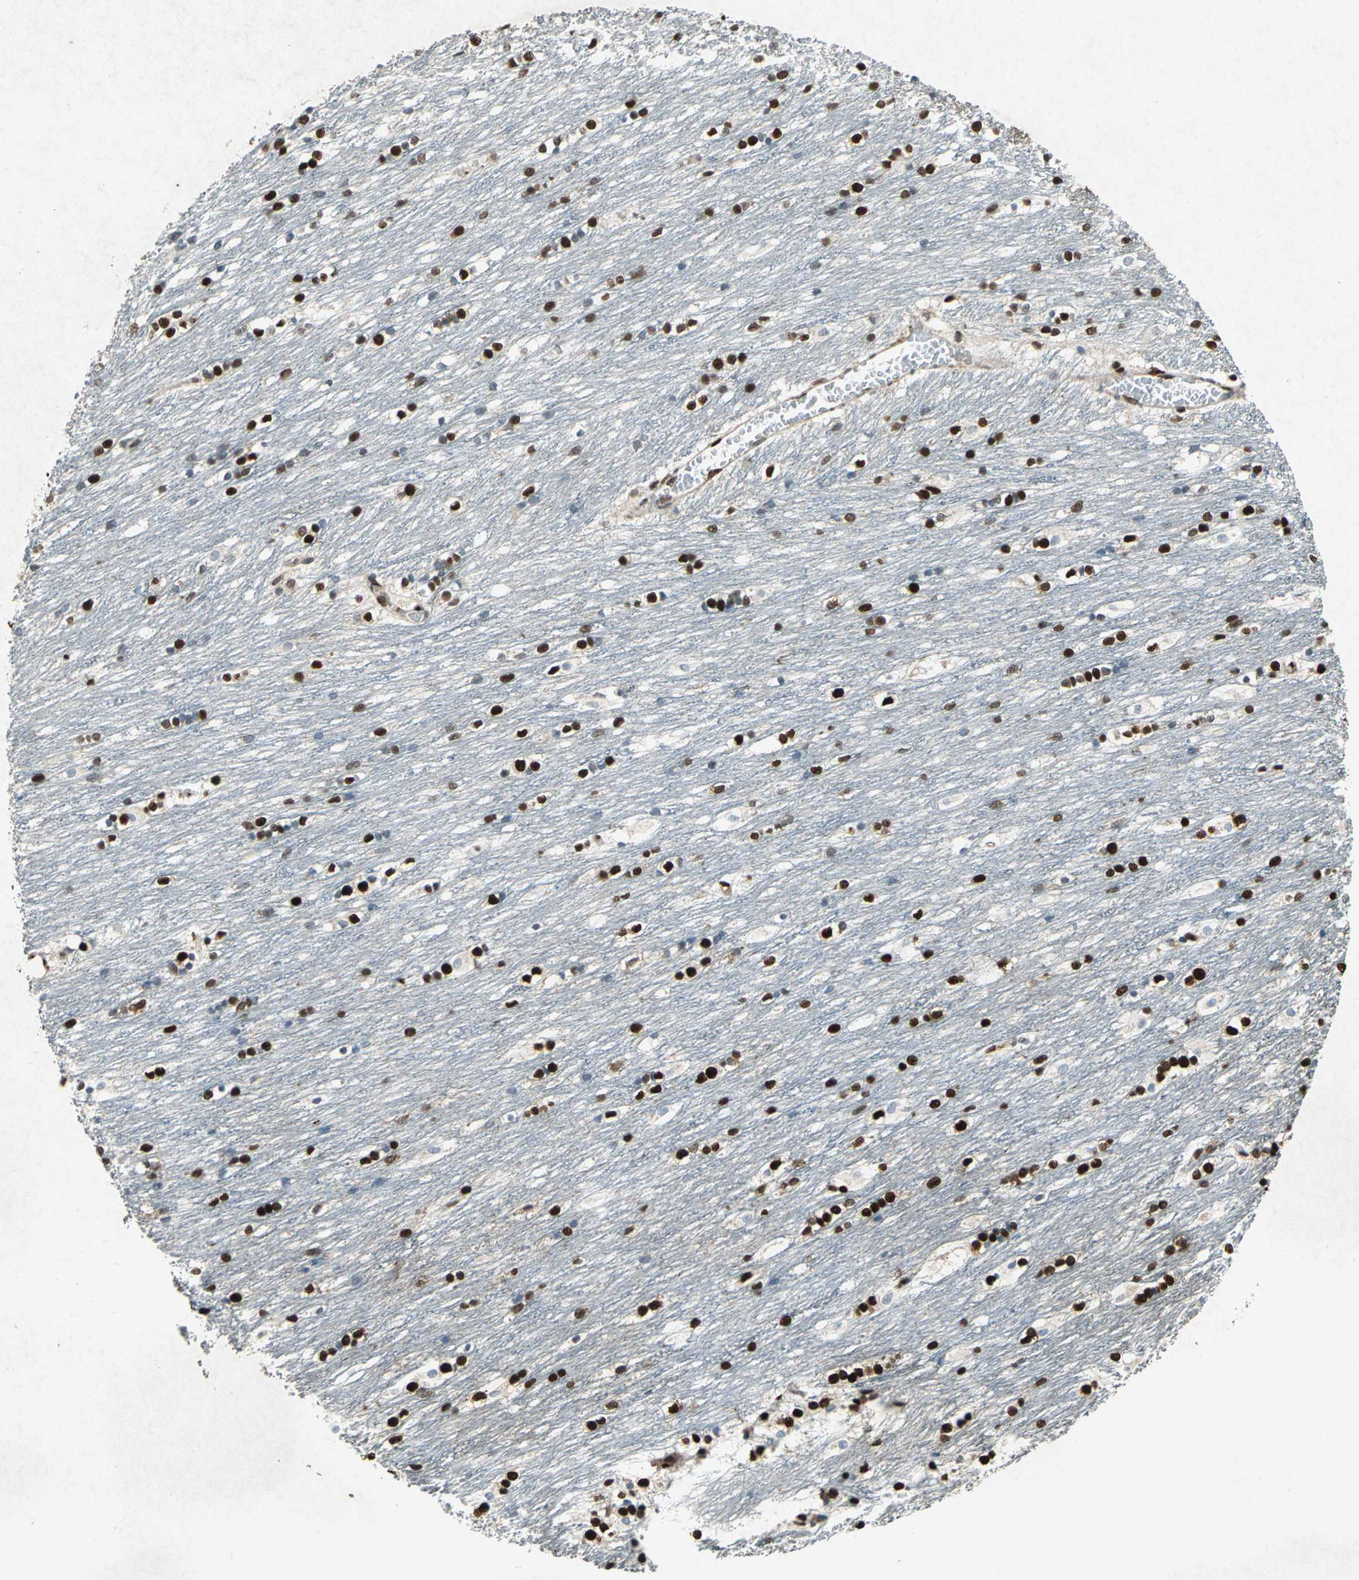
{"staining": {"intensity": "strong", "quantity": ">75%", "location": "nuclear"}, "tissue": "caudate", "cell_type": "Glial cells", "image_type": "normal", "snomed": [{"axis": "morphology", "description": "Normal tissue, NOS"}, {"axis": "topography", "description": "Lateral ventricle wall"}], "caption": "Strong nuclear protein expression is identified in about >75% of glial cells in caudate. (IHC, brightfield microscopy, high magnification).", "gene": "ANP32A", "patient": {"sex": "female", "age": 19}}